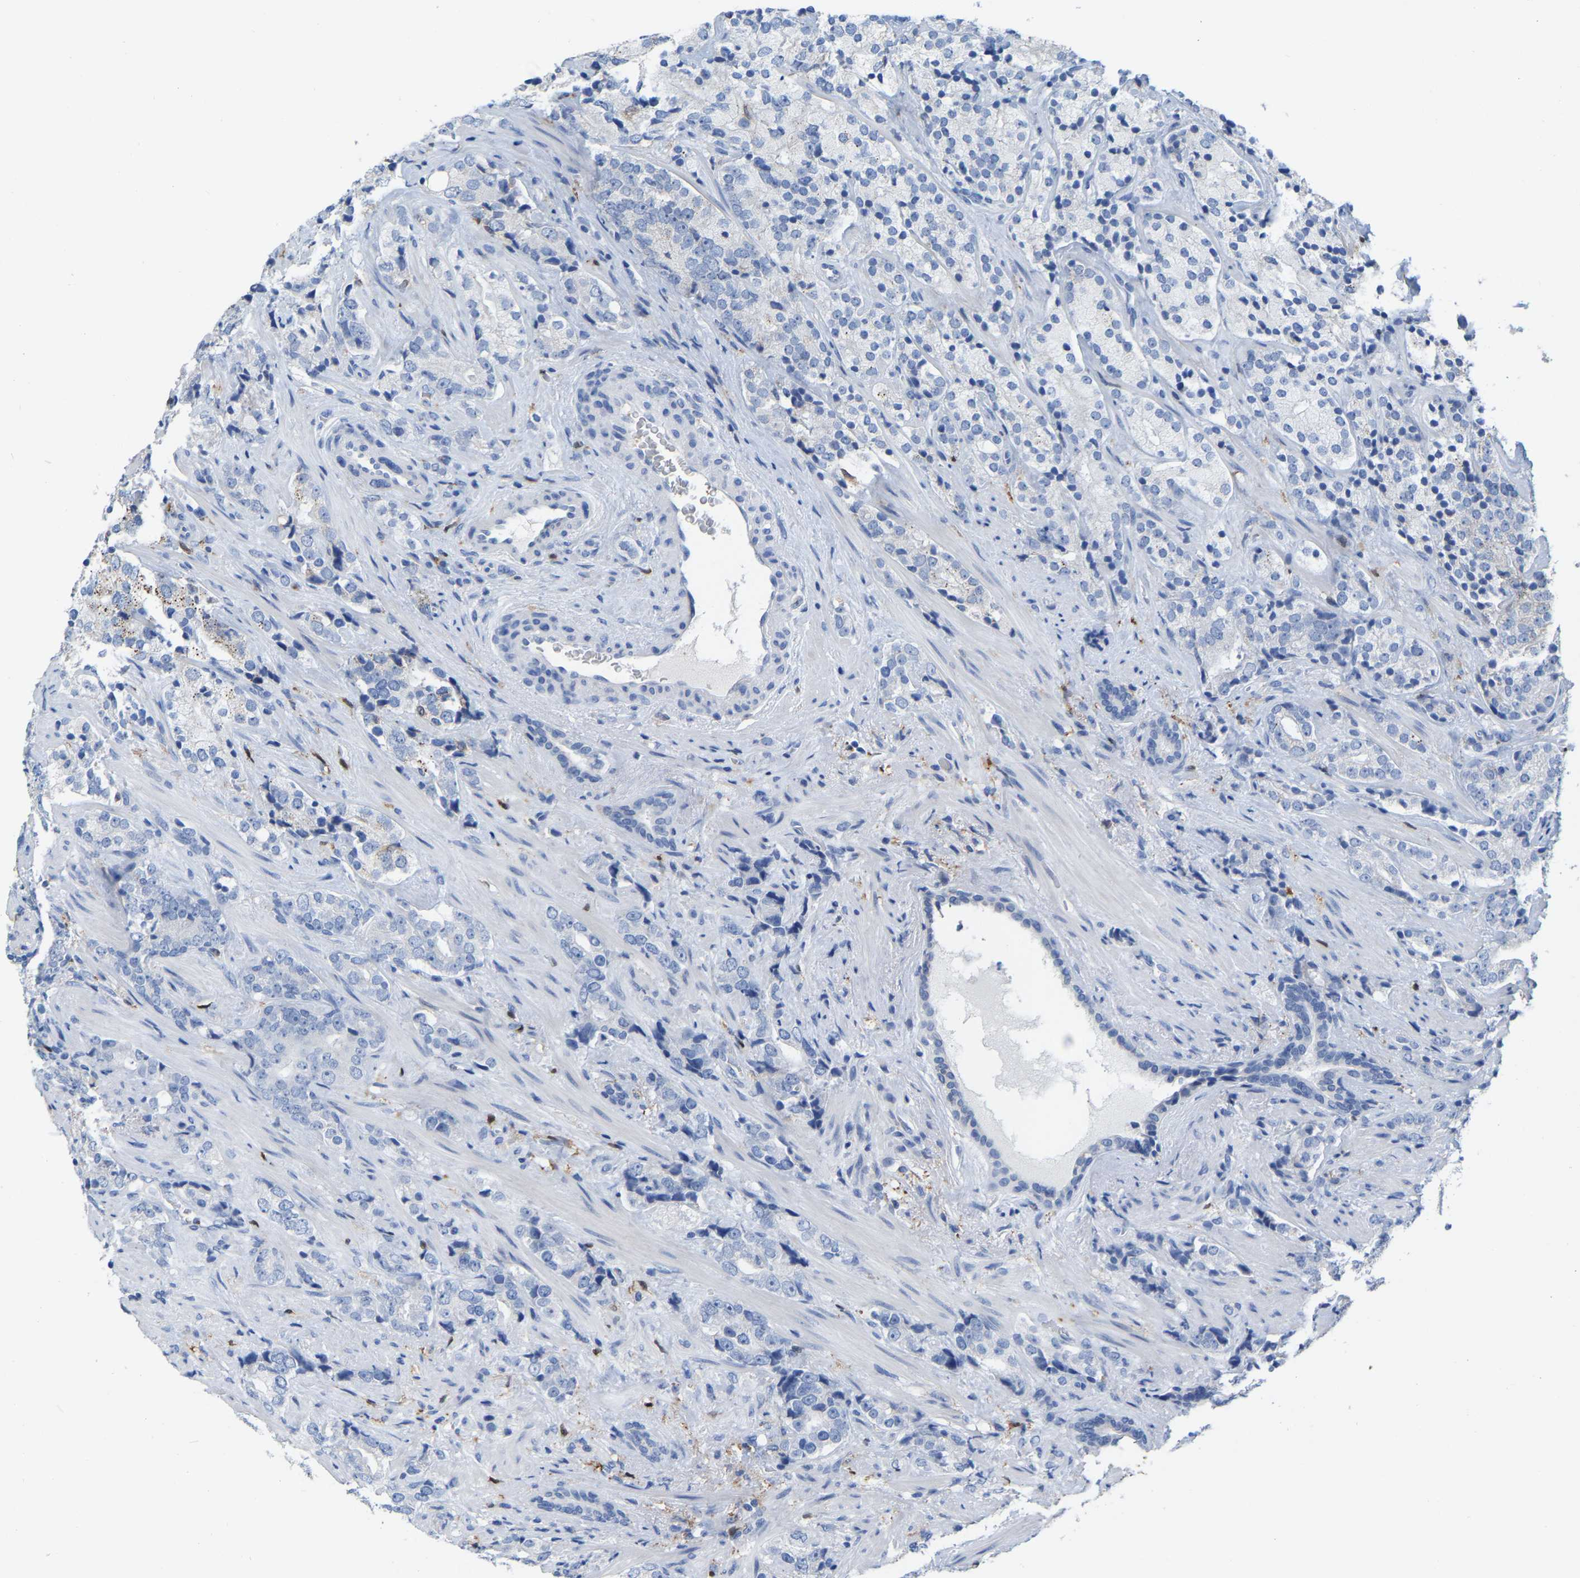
{"staining": {"intensity": "negative", "quantity": "none", "location": "none"}, "tissue": "prostate cancer", "cell_type": "Tumor cells", "image_type": "cancer", "snomed": [{"axis": "morphology", "description": "Adenocarcinoma, High grade"}, {"axis": "topography", "description": "Prostate"}], "caption": "Tumor cells show no significant protein positivity in adenocarcinoma (high-grade) (prostate). The staining was performed using DAB to visualize the protein expression in brown, while the nuclei were stained in blue with hematoxylin (Magnification: 20x).", "gene": "ULBP2", "patient": {"sex": "male", "age": 71}}